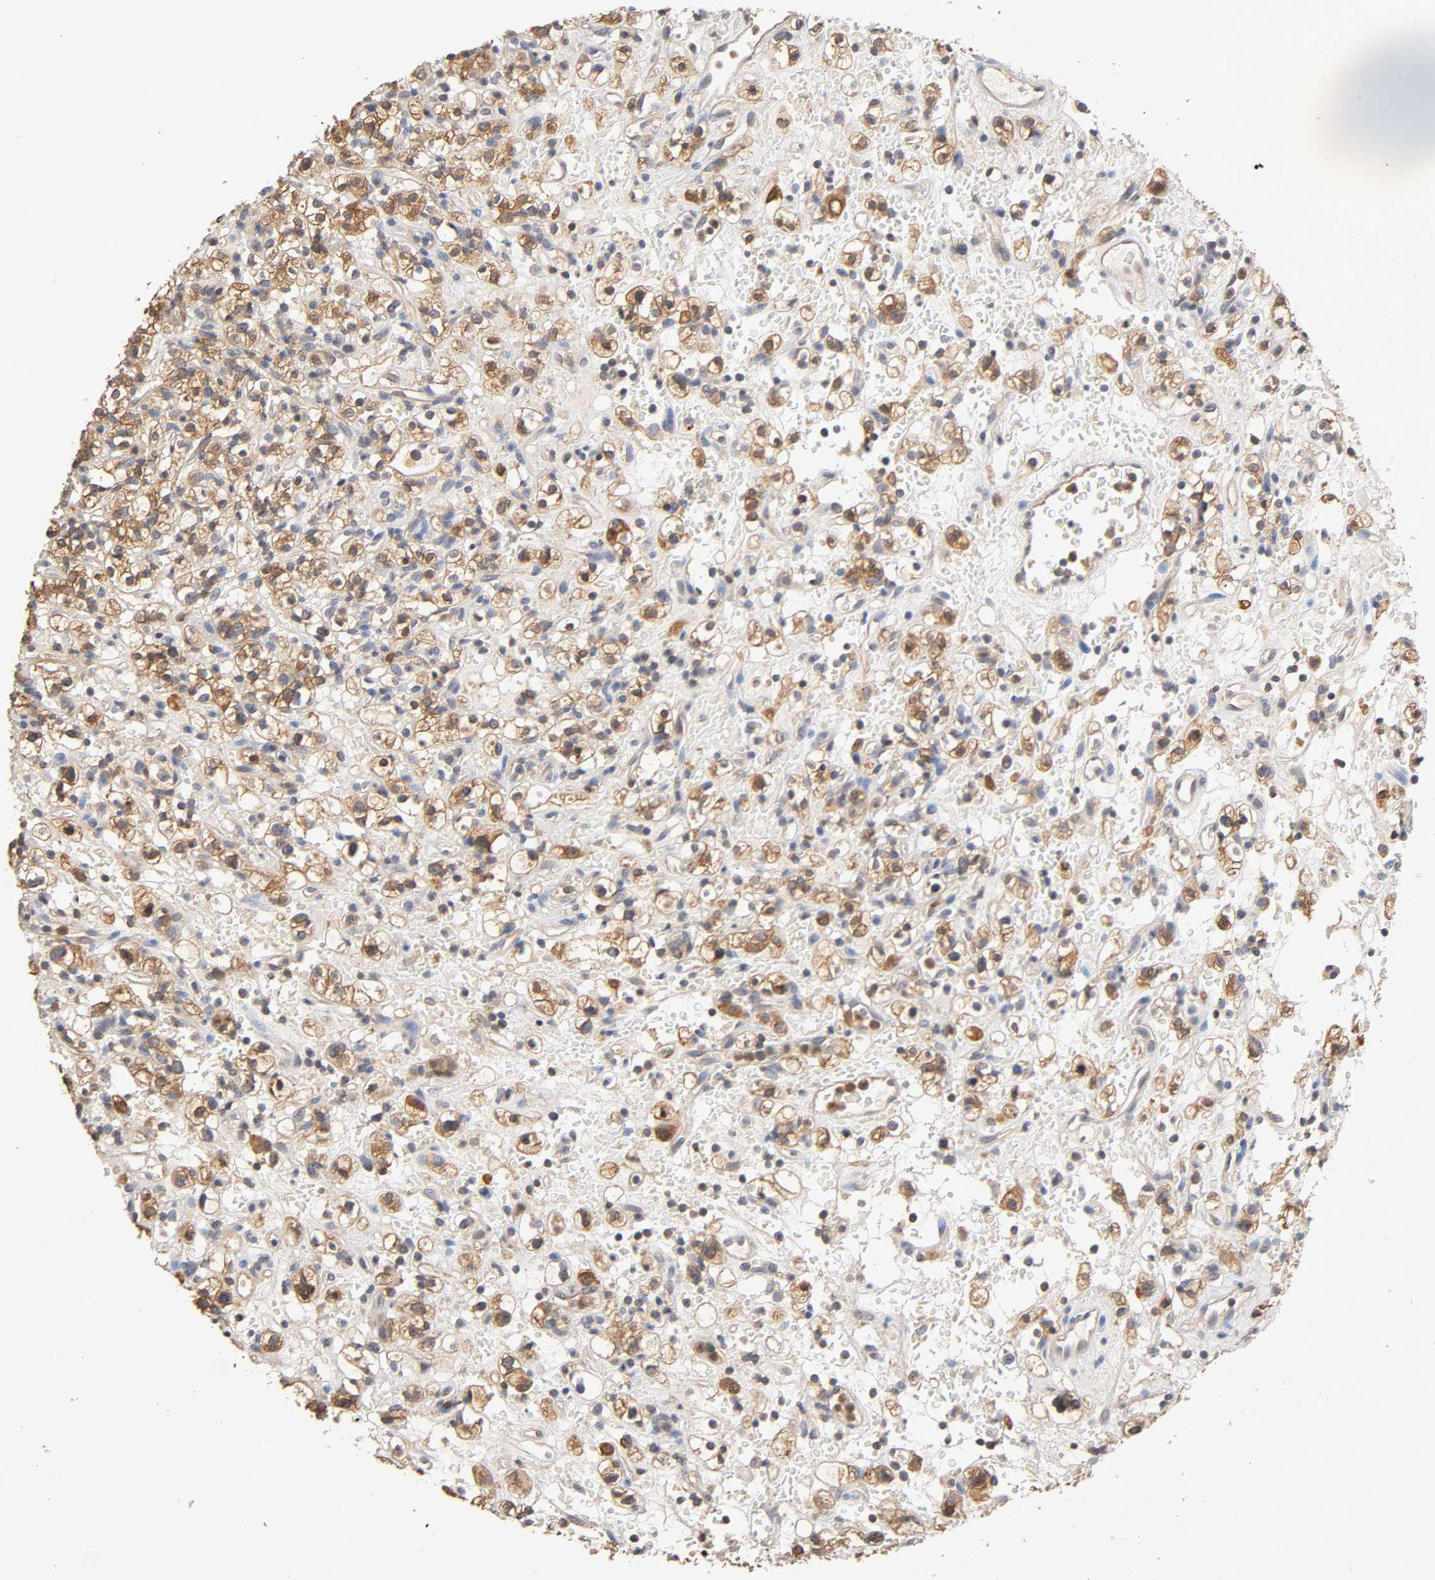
{"staining": {"intensity": "moderate", "quantity": ">75%", "location": "cytoplasmic/membranous"}, "tissue": "renal cancer", "cell_type": "Tumor cells", "image_type": "cancer", "snomed": [{"axis": "morphology", "description": "Normal tissue, NOS"}, {"axis": "morphology", "description": "Adenocarcinoma, NOS"}, {"axis": "topography", "description": "Kidney"}], "caption": "A medium amount of moderate cytoplasmic/membranous staining is identified in about >75% of tumor cells in renal cancer tissue.", "gene": "ALDOA", "patient": {"sex": "female", "age": 72}}